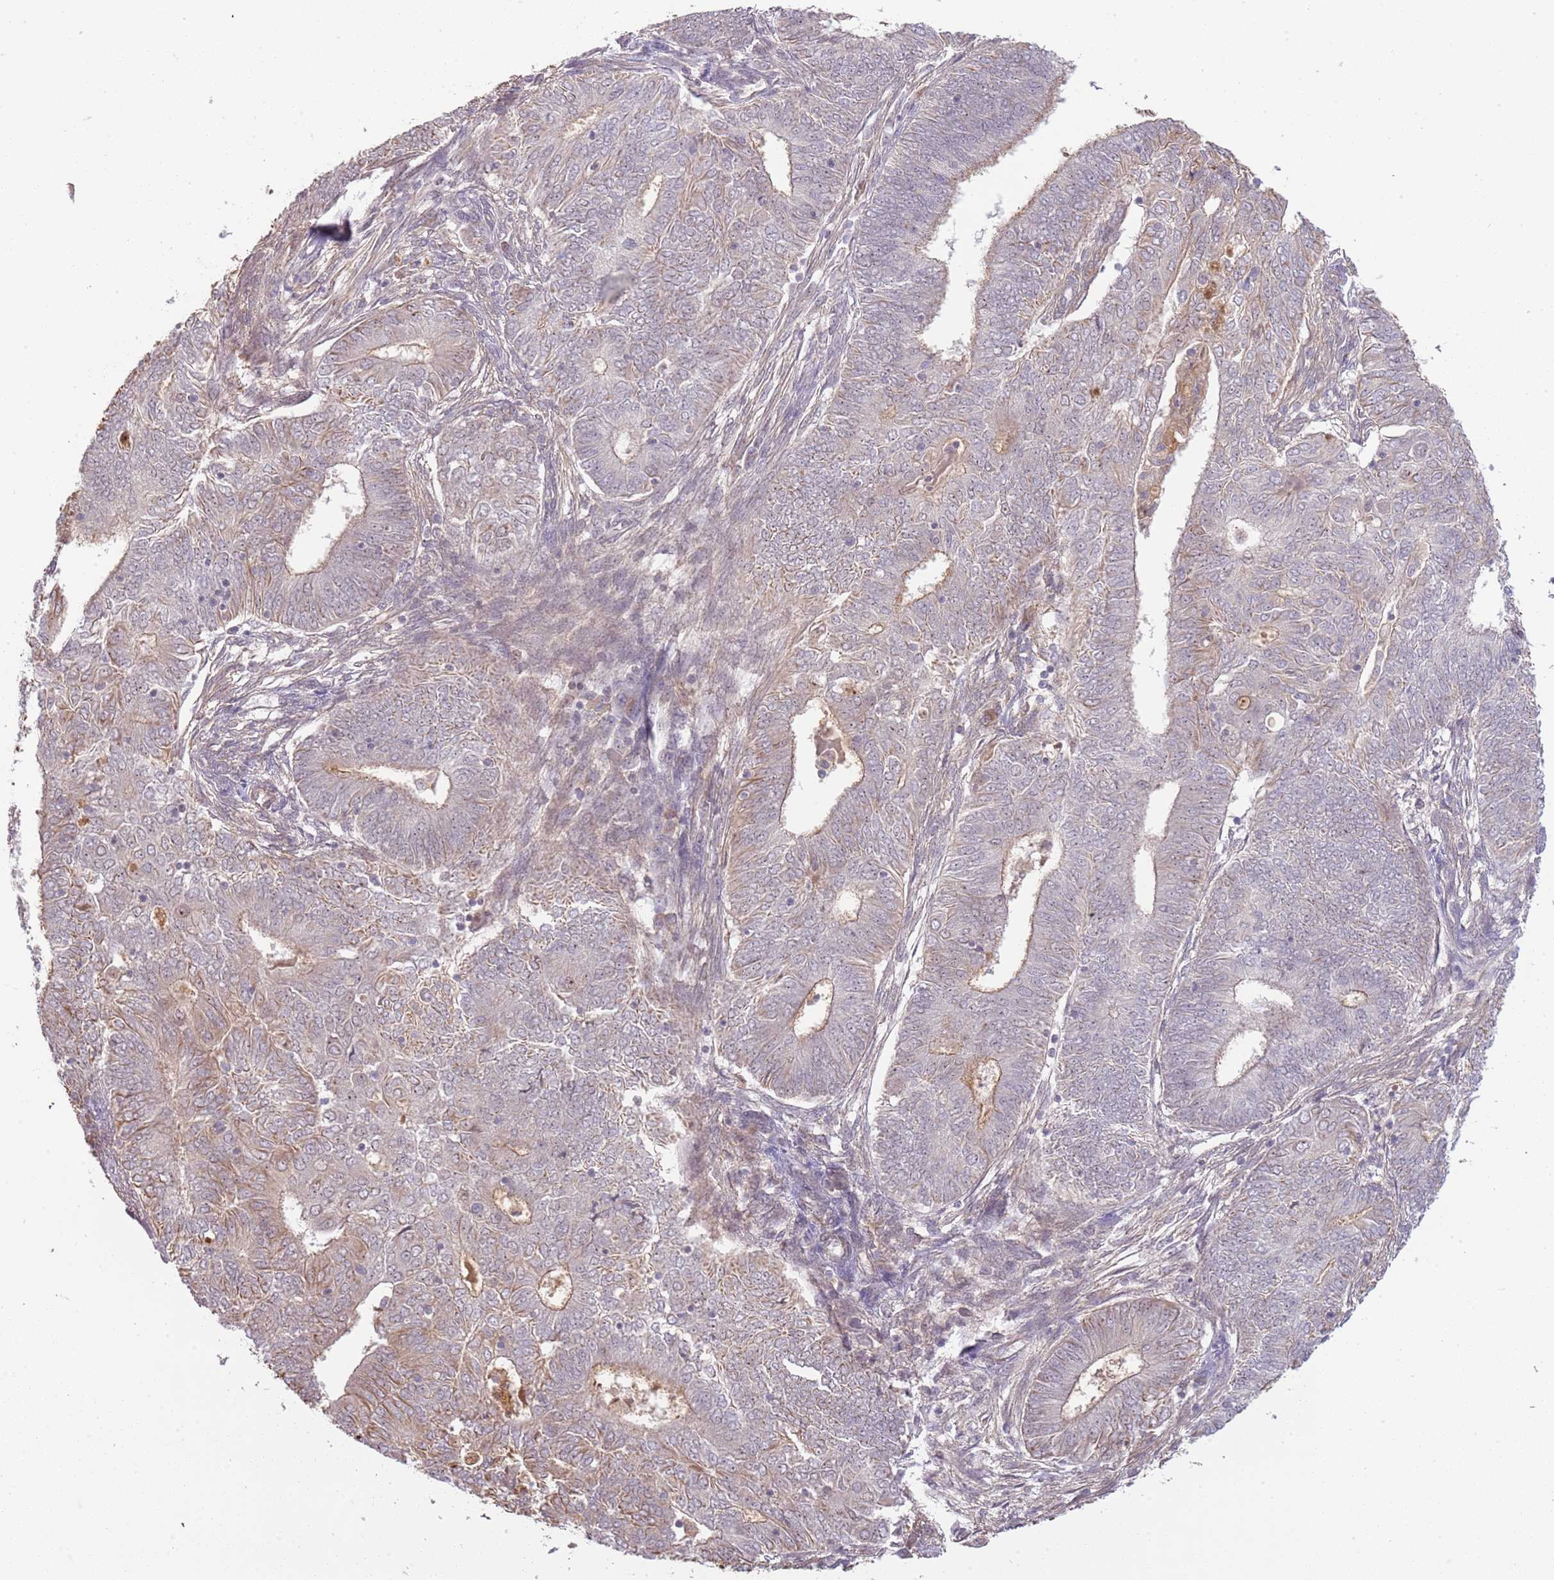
{"staining": {"intensity": "weak", "quantity": "25%-75%", "location": "cytoplasmic/membranous"}, "tissue": "endometrial cancer", "cell_type": "Tumor cells", "image_type": "cancer", "snomed": [{"axis": "morphology", "description": "Adenocarcinoma, NOS"}, {"axis": "topography", "description": "Endometrium"}], "caption": "Weak cytoplasmic/membranous protein staining is seen in approximately 25%-75% of tumor cells in endometrial adenocarcinoma.", "gene": "SURF2", "patient": {"sex": "female", "age": 62}}